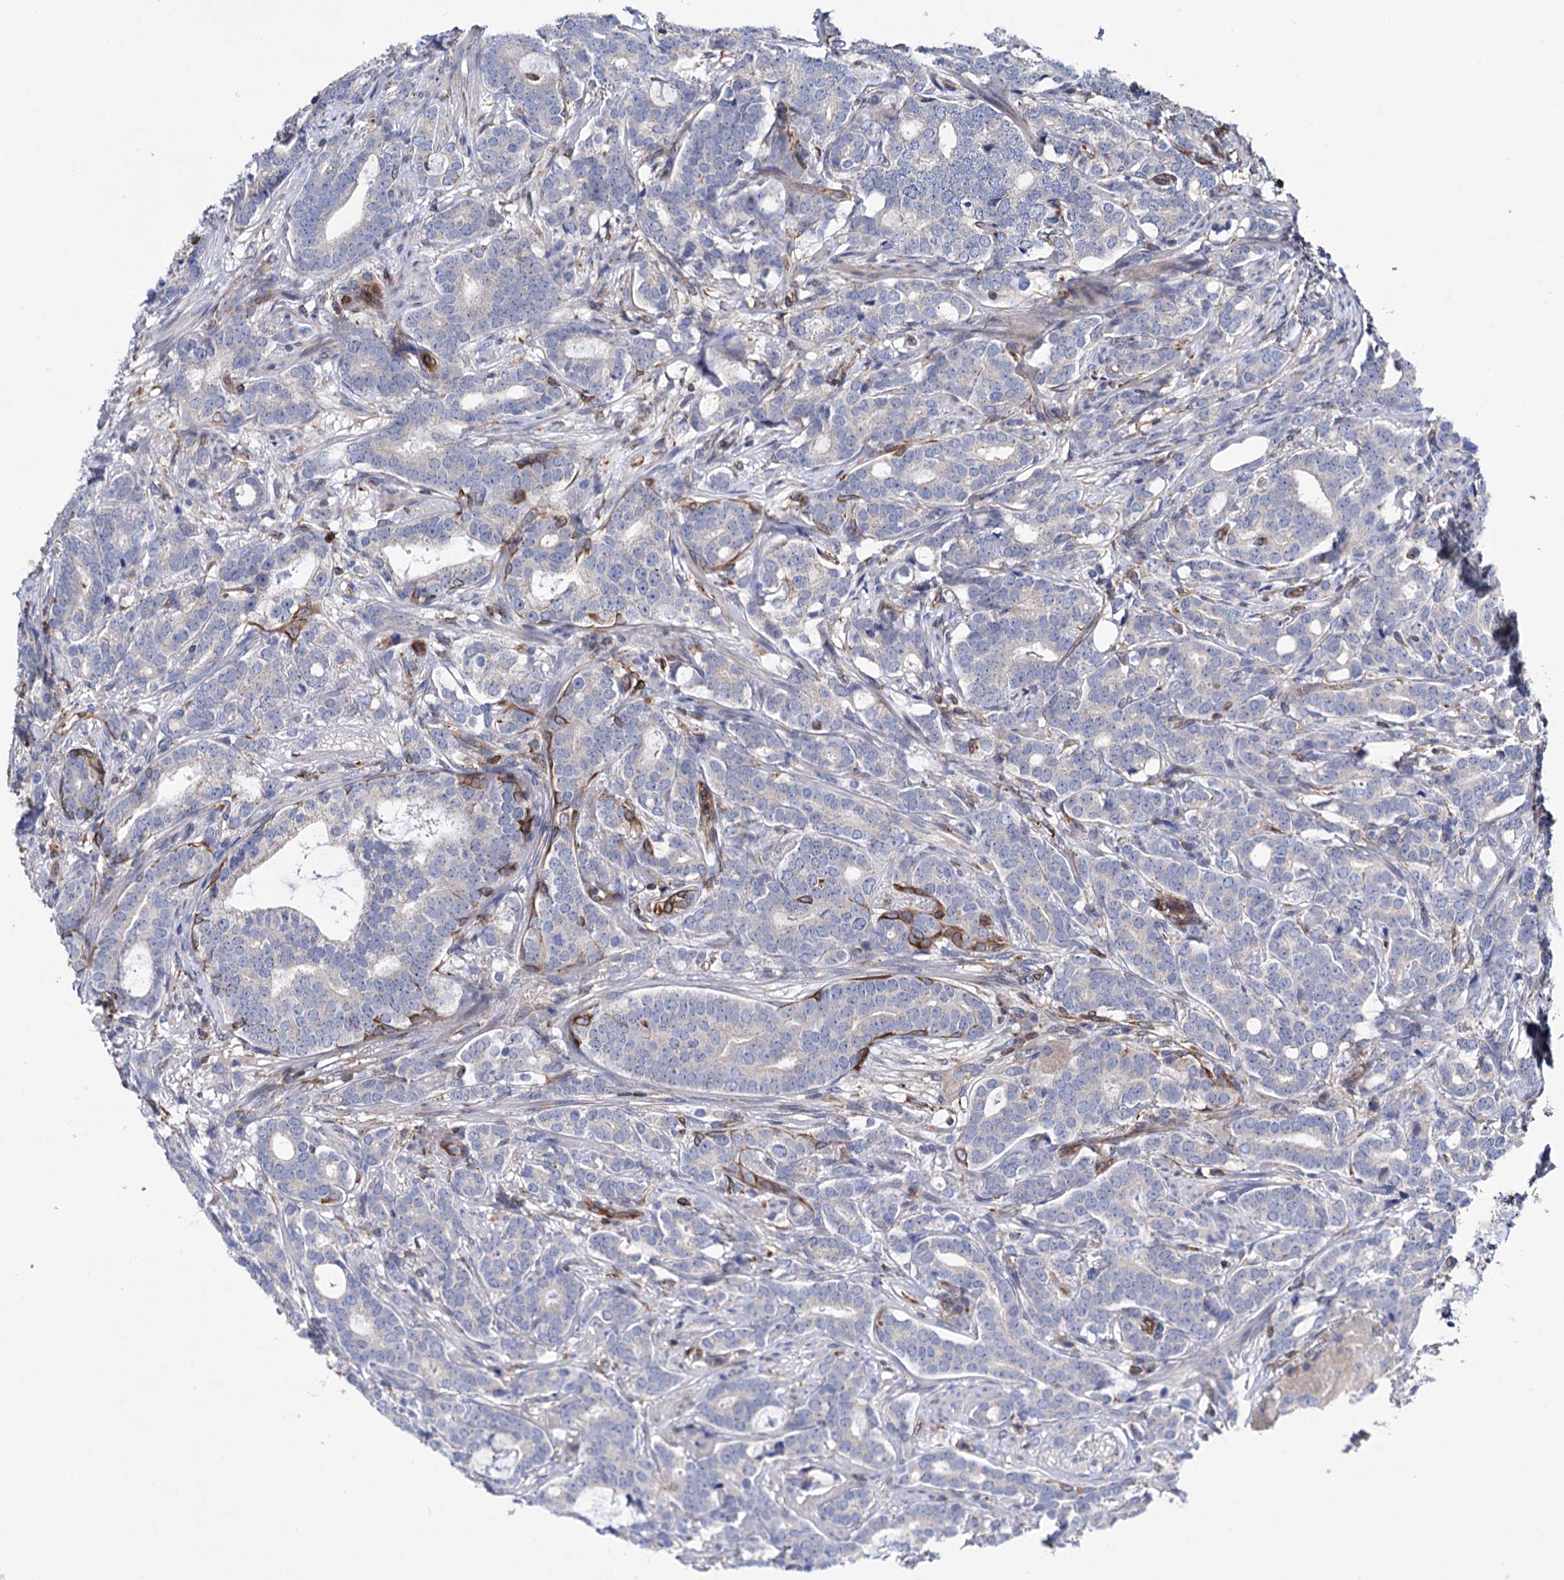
{"staining": {"intensity": "moderate", "quantity": "<25%", "location": "cytoplasmic/membranous"}, "tissue": "prostate cancer", "cell_type": "Tumor cells", "image_type": "cancer", "snomed": [{"axis": "morphology", "description": "Adenocarcinoma, Low grade"}, {"axis": "topography", "description": "Prostate"}], "caption": "Approximately <25% of tumor cells in prostate adenocarcinoma (low-grade) demonstrate moderate cytoplasmic/membranous protein staining as visualized by brown immunohistochemical staining.", "gene": "STING1", "patient": {"sex": "male", "age": 71}}